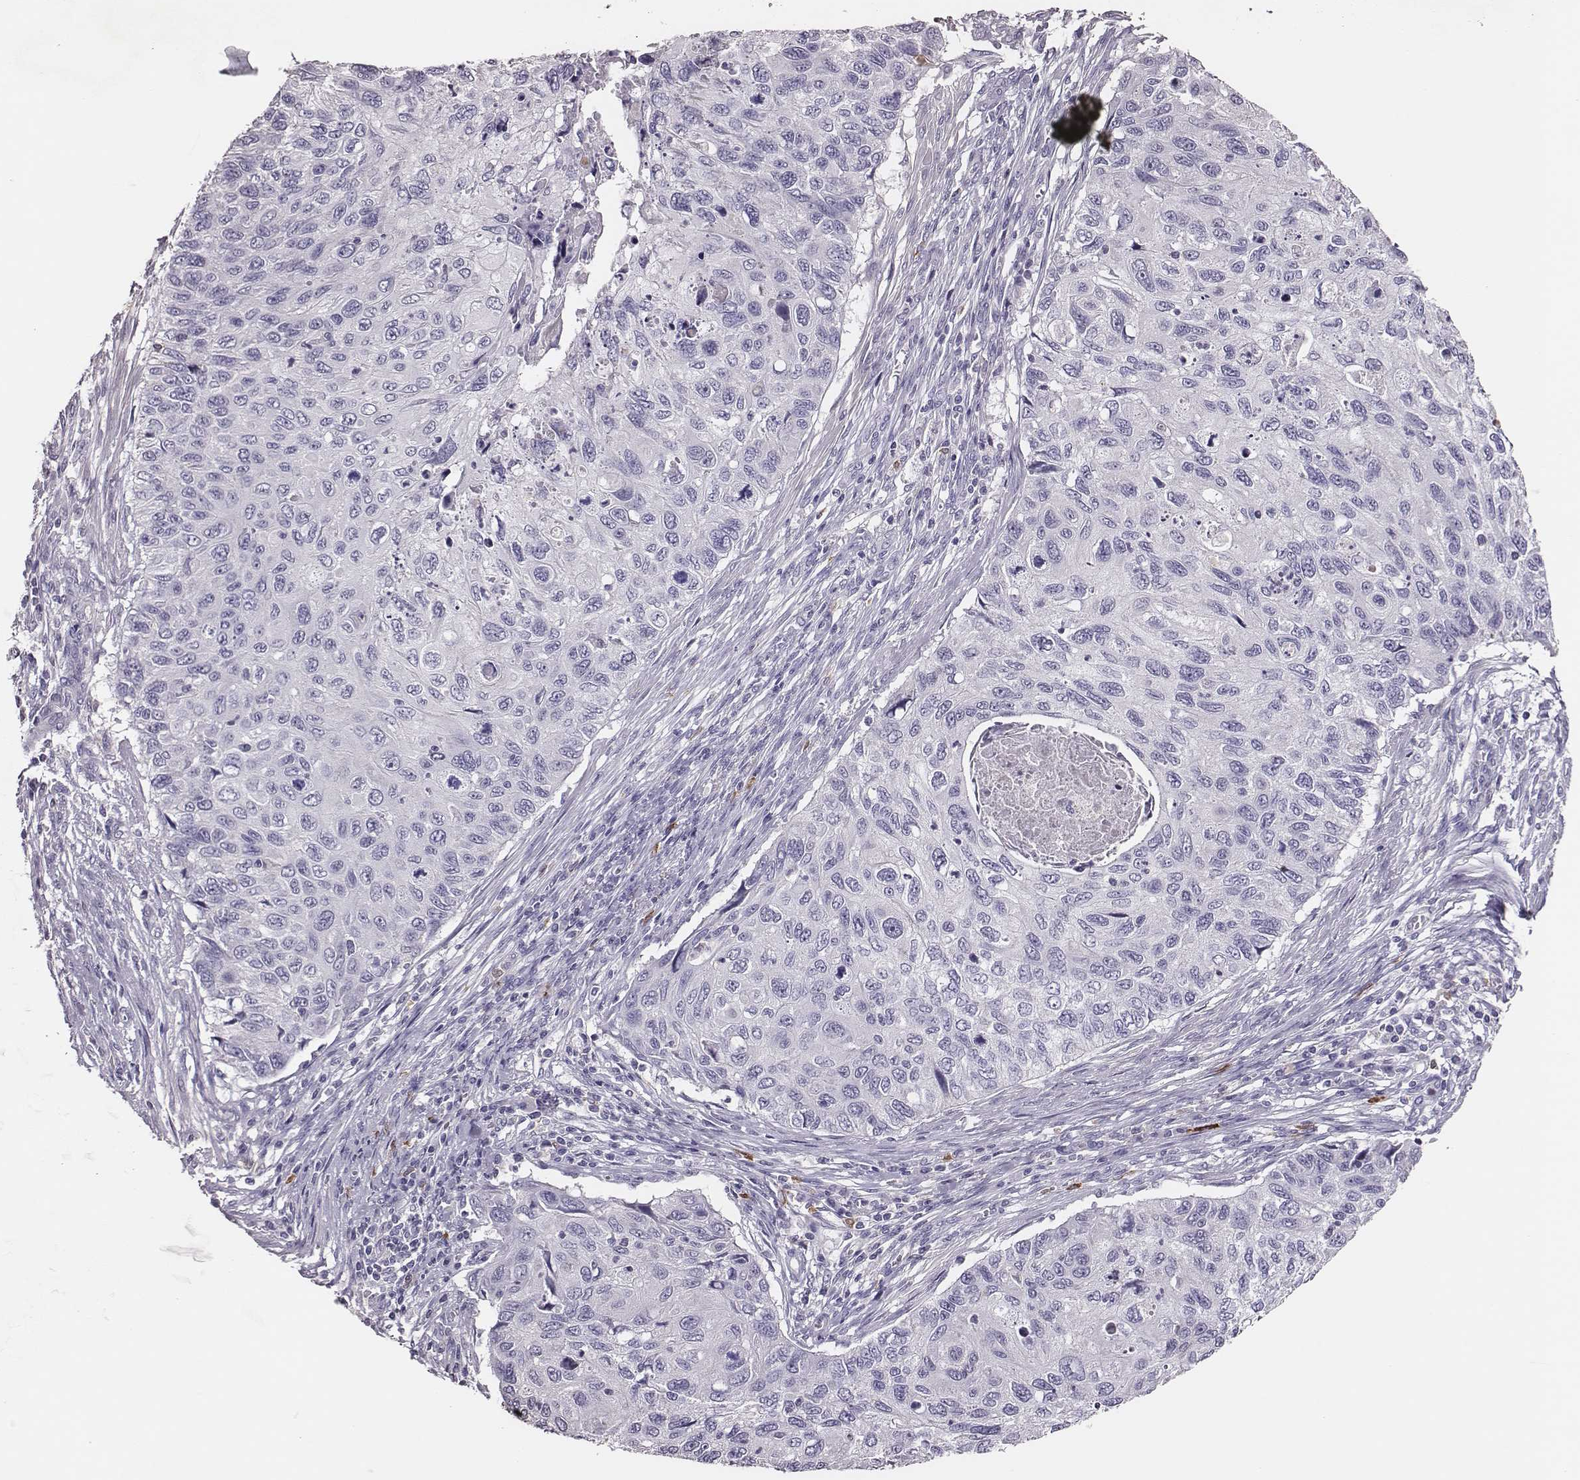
{"staining": {"intensity": "negative", "quantity": "none", "location": "none"}, "tissue": "cervical cancer", "cell_type": "Tumor cells", "image_type": "cancer", "snomed": [{"axis": "morphology", "description": "Squamous cell carcinoma, NOS"}, {"axis": "topography", "description": "Cervix"}], "caption": "High power microscopy photomicrograph of an immunohistochemistry (IHC) micrograph of squamous cell carcinoma (cervical), revealing no significant expression in tumor cells. (DAB (3,3'-diaminobenzidine) immunohistochemistry visualized using brightfield microscopy, high magnification).", "gene": "P2RY10", "patient": {"sex": "female", "age": 70}}